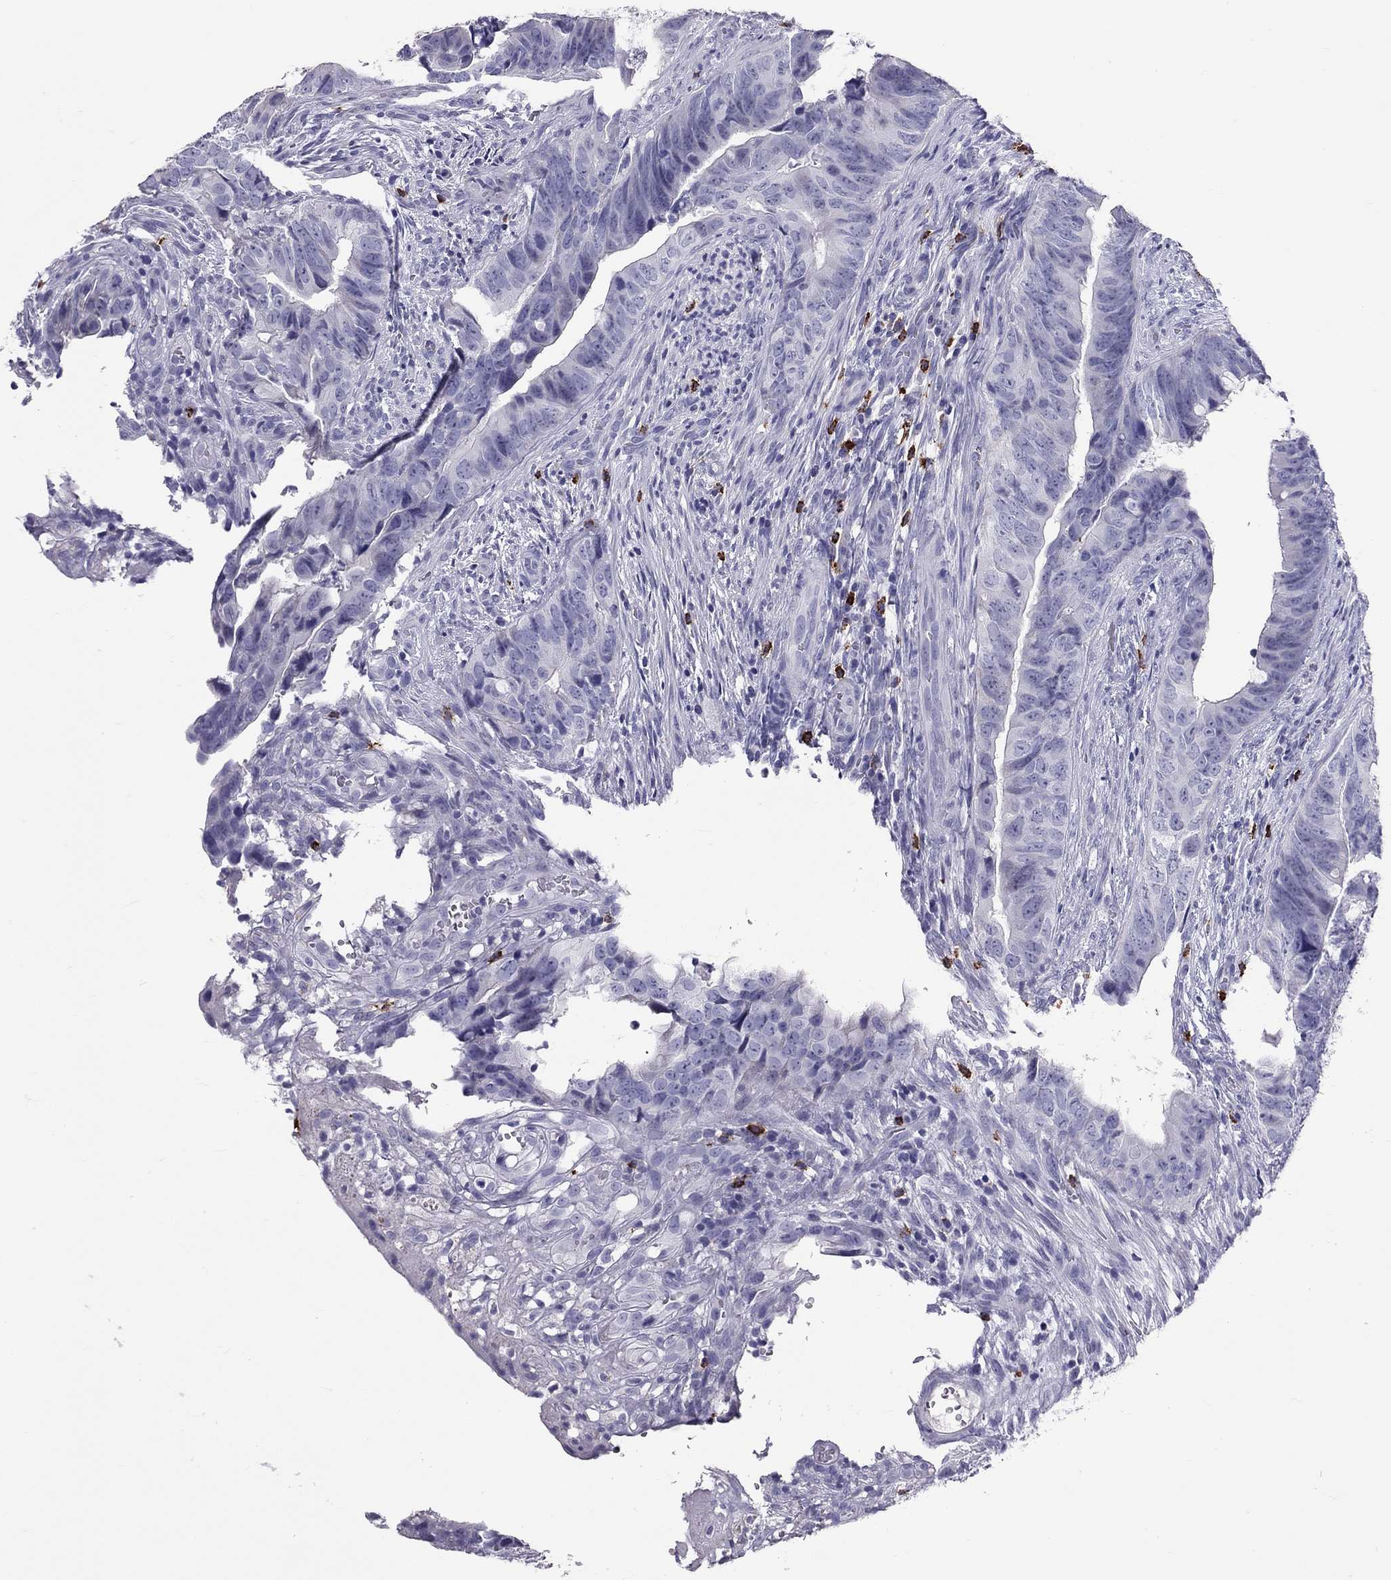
{"staining": {"intensity": "negative", "quantity": "none", "location": "none"}, "tissue": "colorectal cancer", "cell_type": "Tumor cells", "image_type": "cancer", "snomed": [{"axis": "morphology", "description": "Adenocarcinoma, NOS"}, {"axis": "topography", "description": "Colon"}], "caption": "This photomicrograph is of adenocarcinoma (colorectal) stained with immunohistochemistry (IHC) to label a protein in brown with the nuclei are counter-stained blue. There is no expression in tumor cells.", "gene": "IL17REL", "patient": {"sex": "female", "age": 82}}